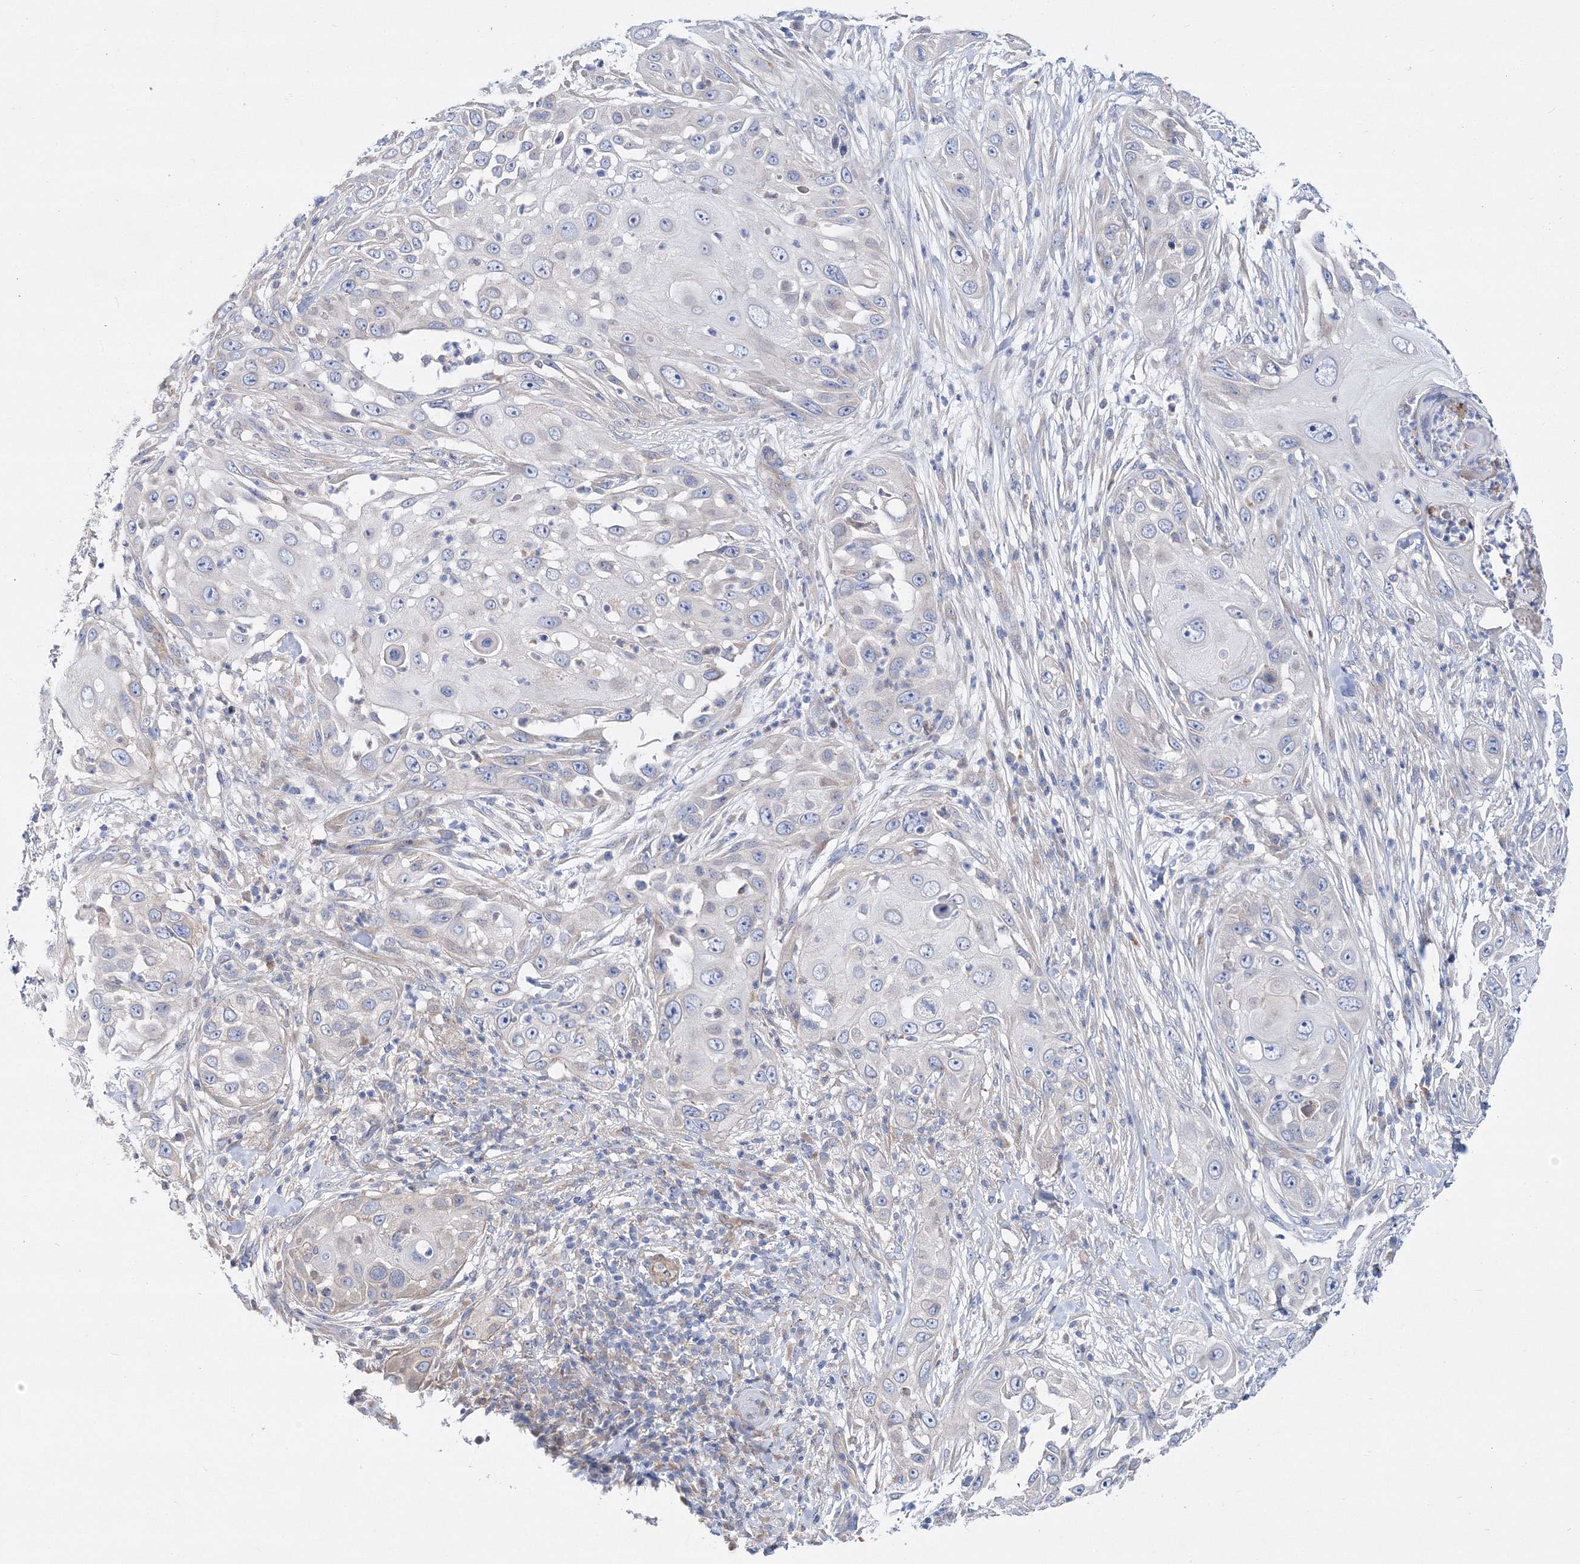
{"staining": {"intensity": "negative", "quantity": "none", "location": "none"}, "tissue": "skin cancer", "cell_type": "Tumor cells", "image_type": "cancer", "snomed": [{"axis": "morphology", "description": "Squamous cell carcinoma, NOS"}, {"axis": "topography", "description": "Skin"}], "caption": "An immunohistochemistry micrograph of squamous cell carcinoma (skin) is shown. There is no staining in tumor cells of squamous cell carcinoma (skin).", "gene": "ARHGAP32", "patient": {"sex": "female", "age": 44}}